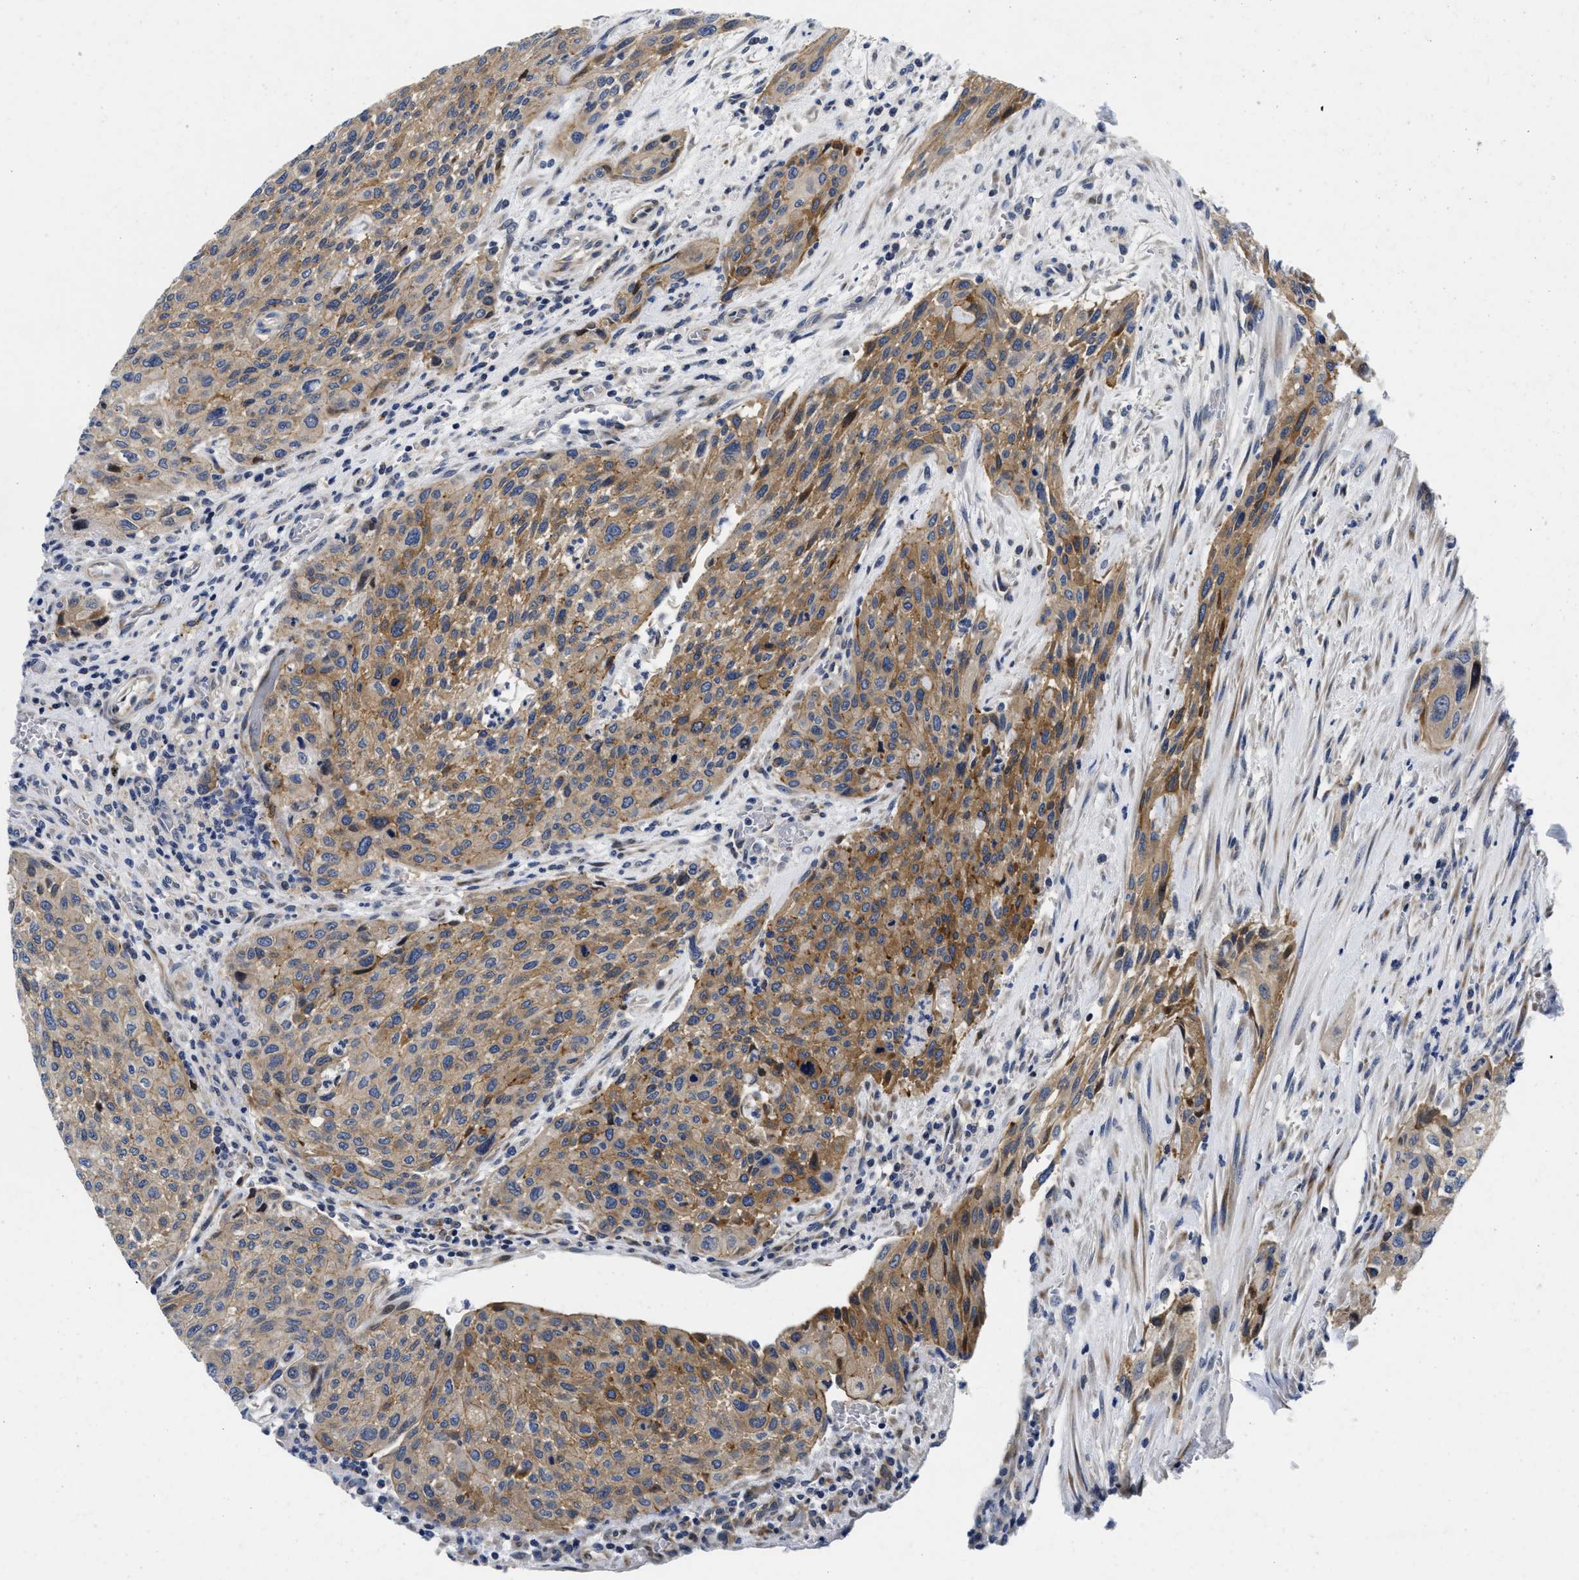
{"staining": {"intensity": "moderate", "quantity": ">75%", "location": "cytoplasmic/membranous"}, "tissue": "urothelial cancer", "cell_type": "Tumor cells", "image_type": "cancer", "snomed": [{"axis": "morphology", "description": "Urothelial carcinoma, Low grade"}, {"axis": "morphology", "description": "Urothelial carcinoma, High grade"}, {"axis": "topography", "description": "Urinary bladder"}], "caption": "High-magnification brightfield microscopy of urothelial carcinoma (high-grade) stained with DAB (brown) and counterstained with hematoxylin (blue). tumor cells exhibit moderate cytoplasmic/membranous positivity is appreciated in approximately>75% of cells.", "gene": "LAD1", "patient": {"sex": "male", "age": 35}}